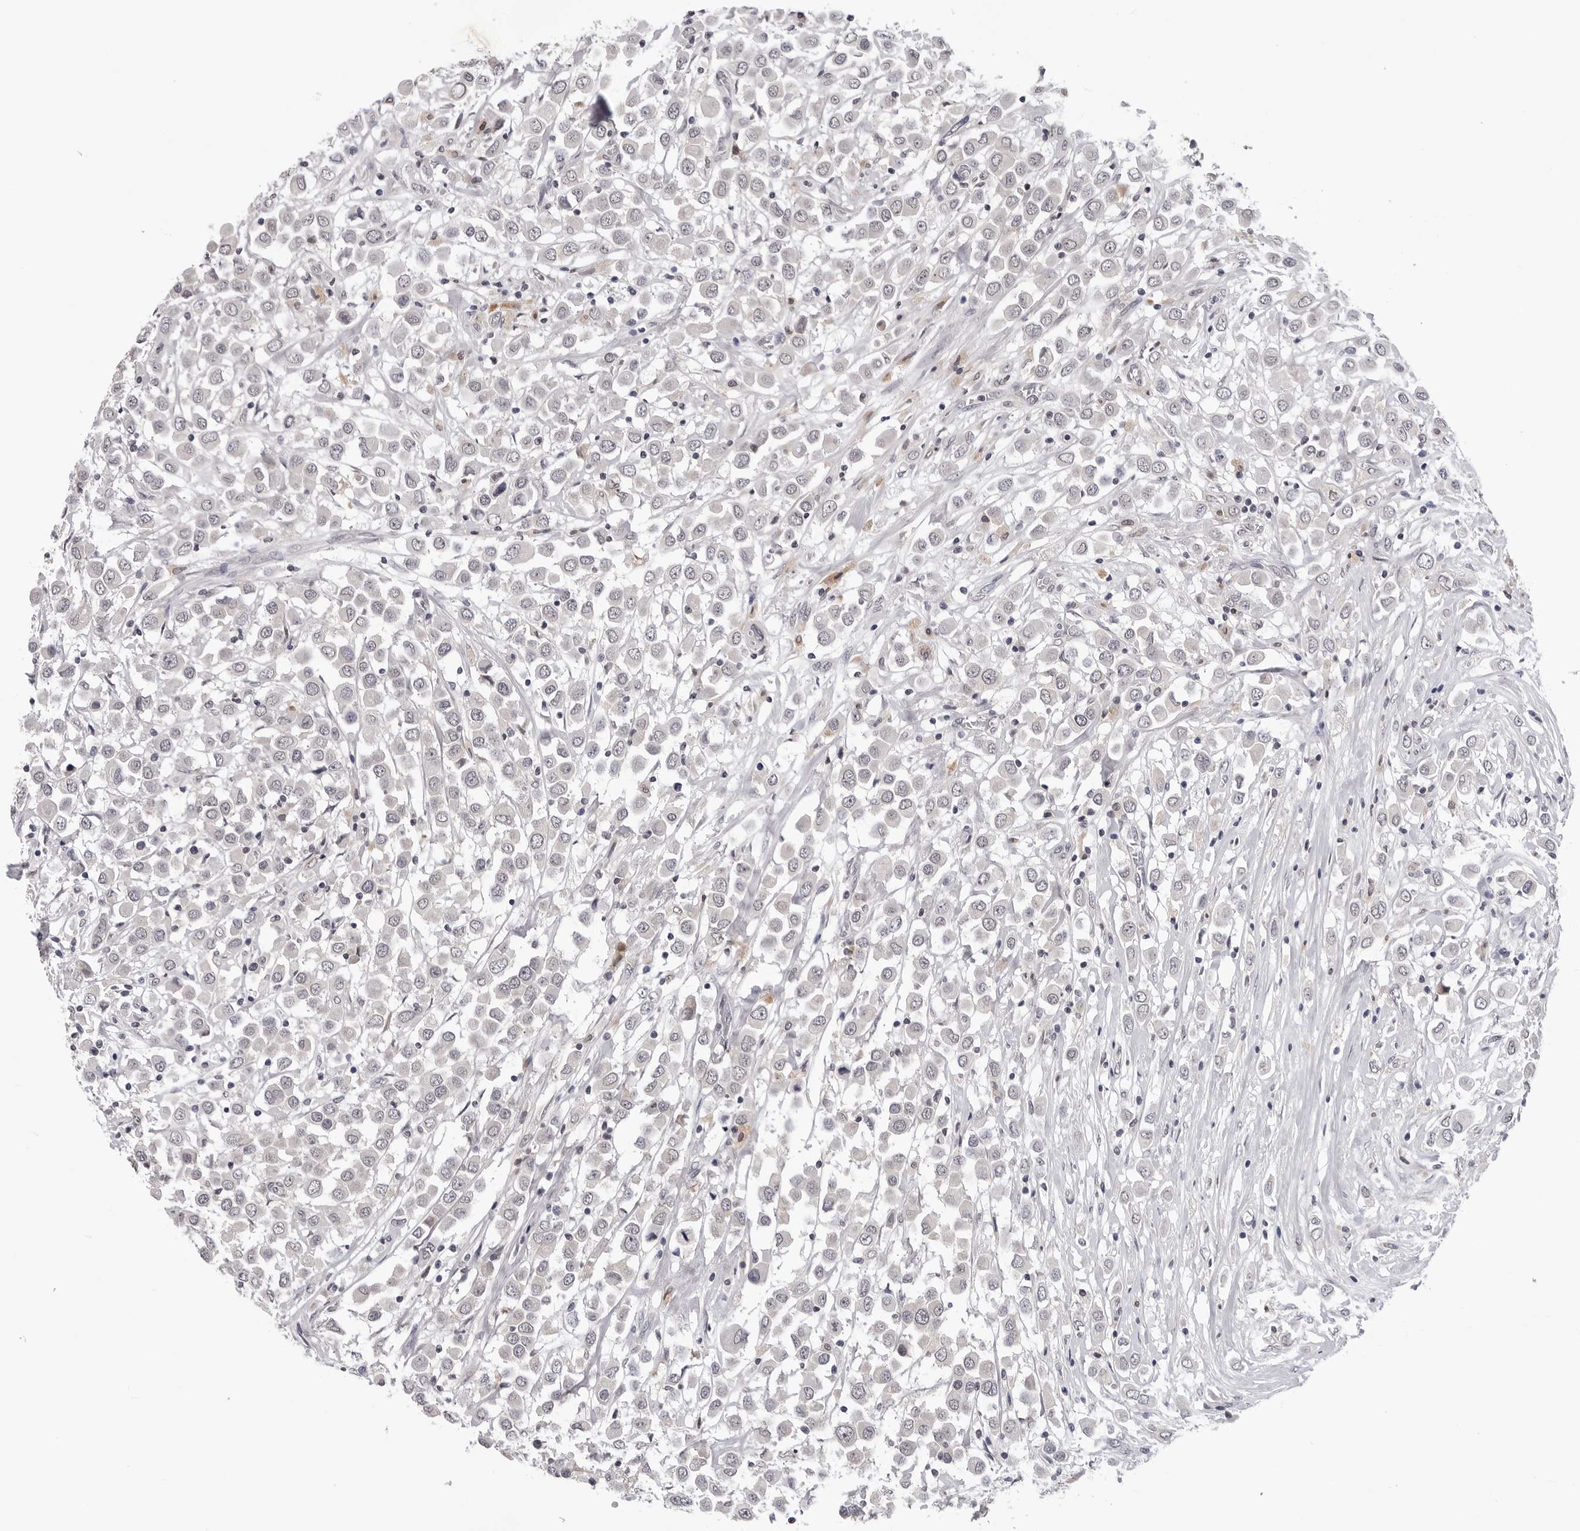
{"staining": {"intensity": "negative", "quantity": "none", "location": "none"}, "tissue": "breast cancer", "cell_type": "Tumor cells", "image_type": "cancer", "snomed": [{"axis": "morphology", "description": "Duct carcinoma"}, {"axis": "topography", "description": "Breast"}], "caption": "Tumor cells show no significant protein staining in breast cancer.", "gene": "CDK20", "patient": {"sex": "female", "age": 61}}